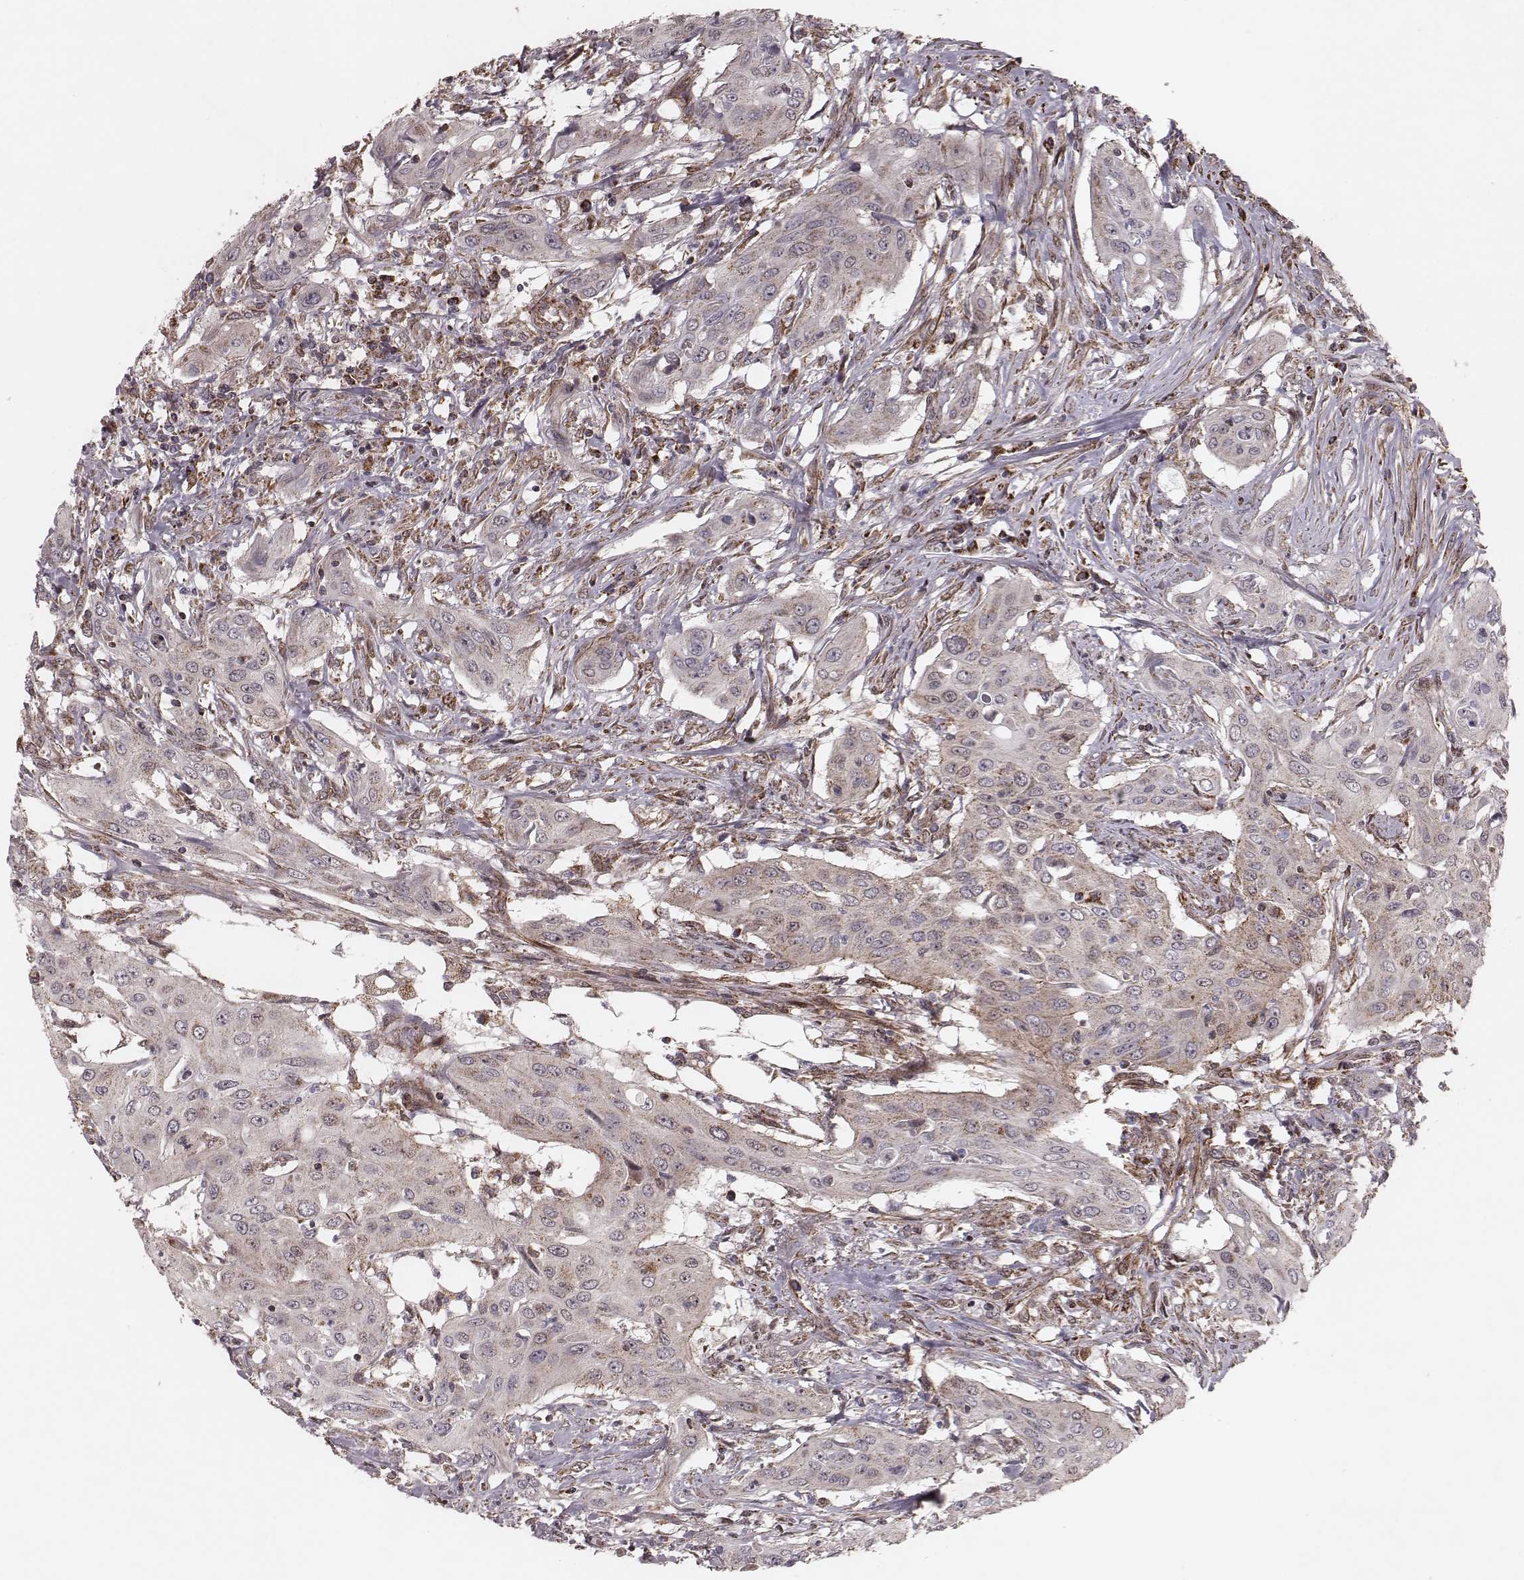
{"staining": {"intensity": "moderate", "quantity": "<25%", "location": "cytoplasmic/membranous"}, "tissue": "urothelial cancer", "cell_type": "Tumor cells", "image_type": "cancer", "snomed": [{"axis": "morphology", "description": "Urothelial carcinoma, High grade"}, {"axis": "topography", "description": "Urinary bladder"}], "caption": "Immunohistochemistry (IHC) (DAB (3,3'-diaminobenzidine)) staining of high-grade urothelial carcinoma demonstrates moderate cytoplasmic/membranous protein positivity in about <25% of tumor cells.", "gene": "NDUFA7", "patient": {"sex": "male", "age": 82}}